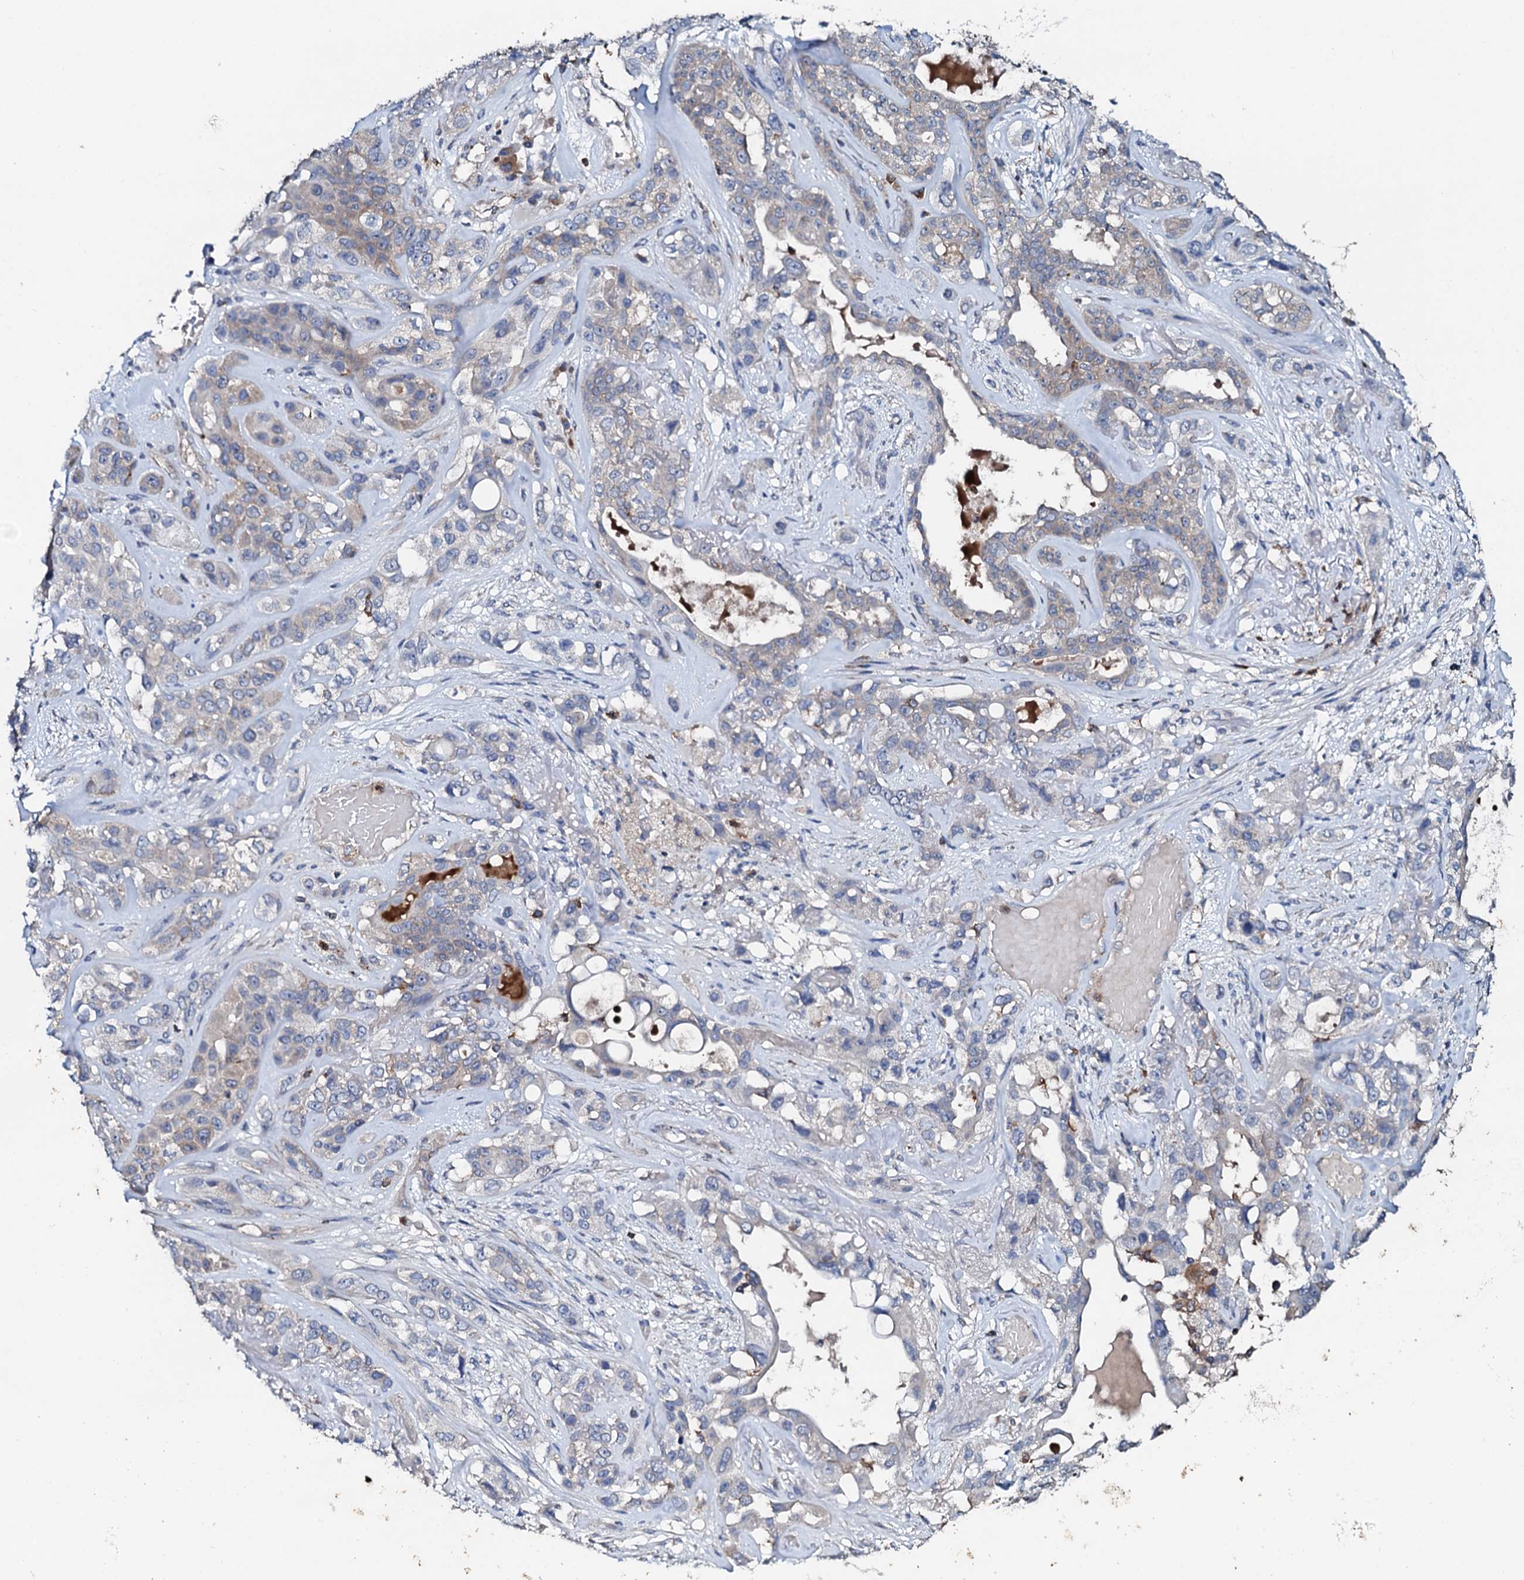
{"staining": {"intensity": "negative", "quantity": "none", "location": "none"}, "tissue": "lung cancer", "cell_type": "Tumor cells", "image_type": "cancer", "snomed": [{"axis": "morphology", "description": "Squamous cell carcinoma, NOS"}, {"axis": "topography", "description": "Lung"}], "caption": "The IHC photomicrograph has no significant expression in tumor cells of squamous cell carcinoma (lung) tissue. The staining is performed using DAB (3,3'-diaminobenzidine) brown chromogen with nuclei counter-stained in using hematoxylin.", "gene": "GRK2", "patient": {"sex": "female", "age": 70}}